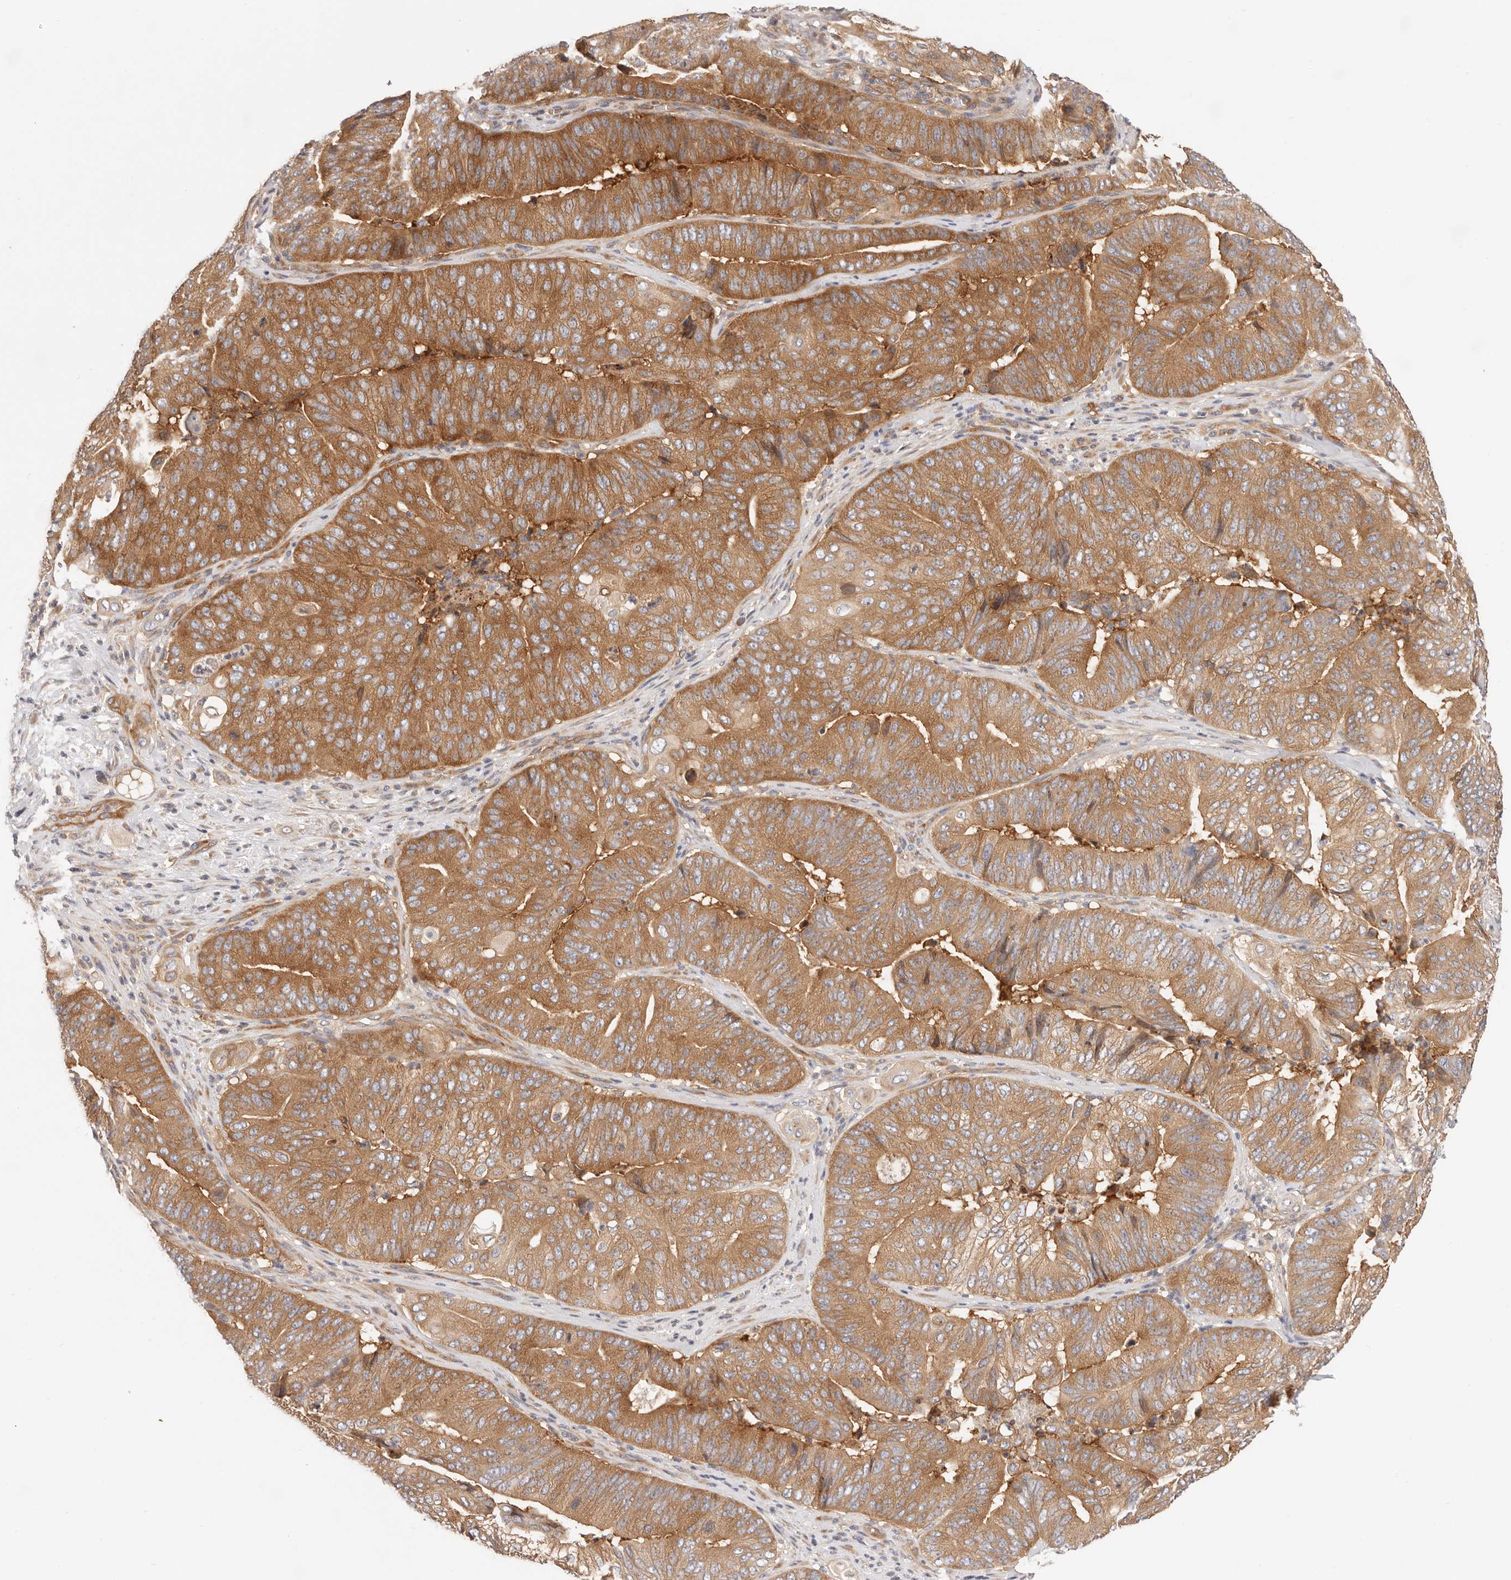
{"staining": {"intensity": "strong", "quantity": ">75%", "location": "cytoplasmic/membranous"}, "tissue": "pancreatic cancer", "cell_type": "Tumor cells", "image_type": "cancer", "snomed": [{"axis": "morphology", "description": "Adenocarcinoma, NOS"}, {"axis": "topography", "description": "Pancreas"}], "caption": "Protein expression analysis of human adenocarcinoma (pancreatic) reveals strong cytoplasmic/membranous positivity in approximately >75% of tumor cells. (Brightfield microscopy of DAB IHC at high magnification).", "gene": "KCMF1", "patient": {"sex": "female", "age": 77}}